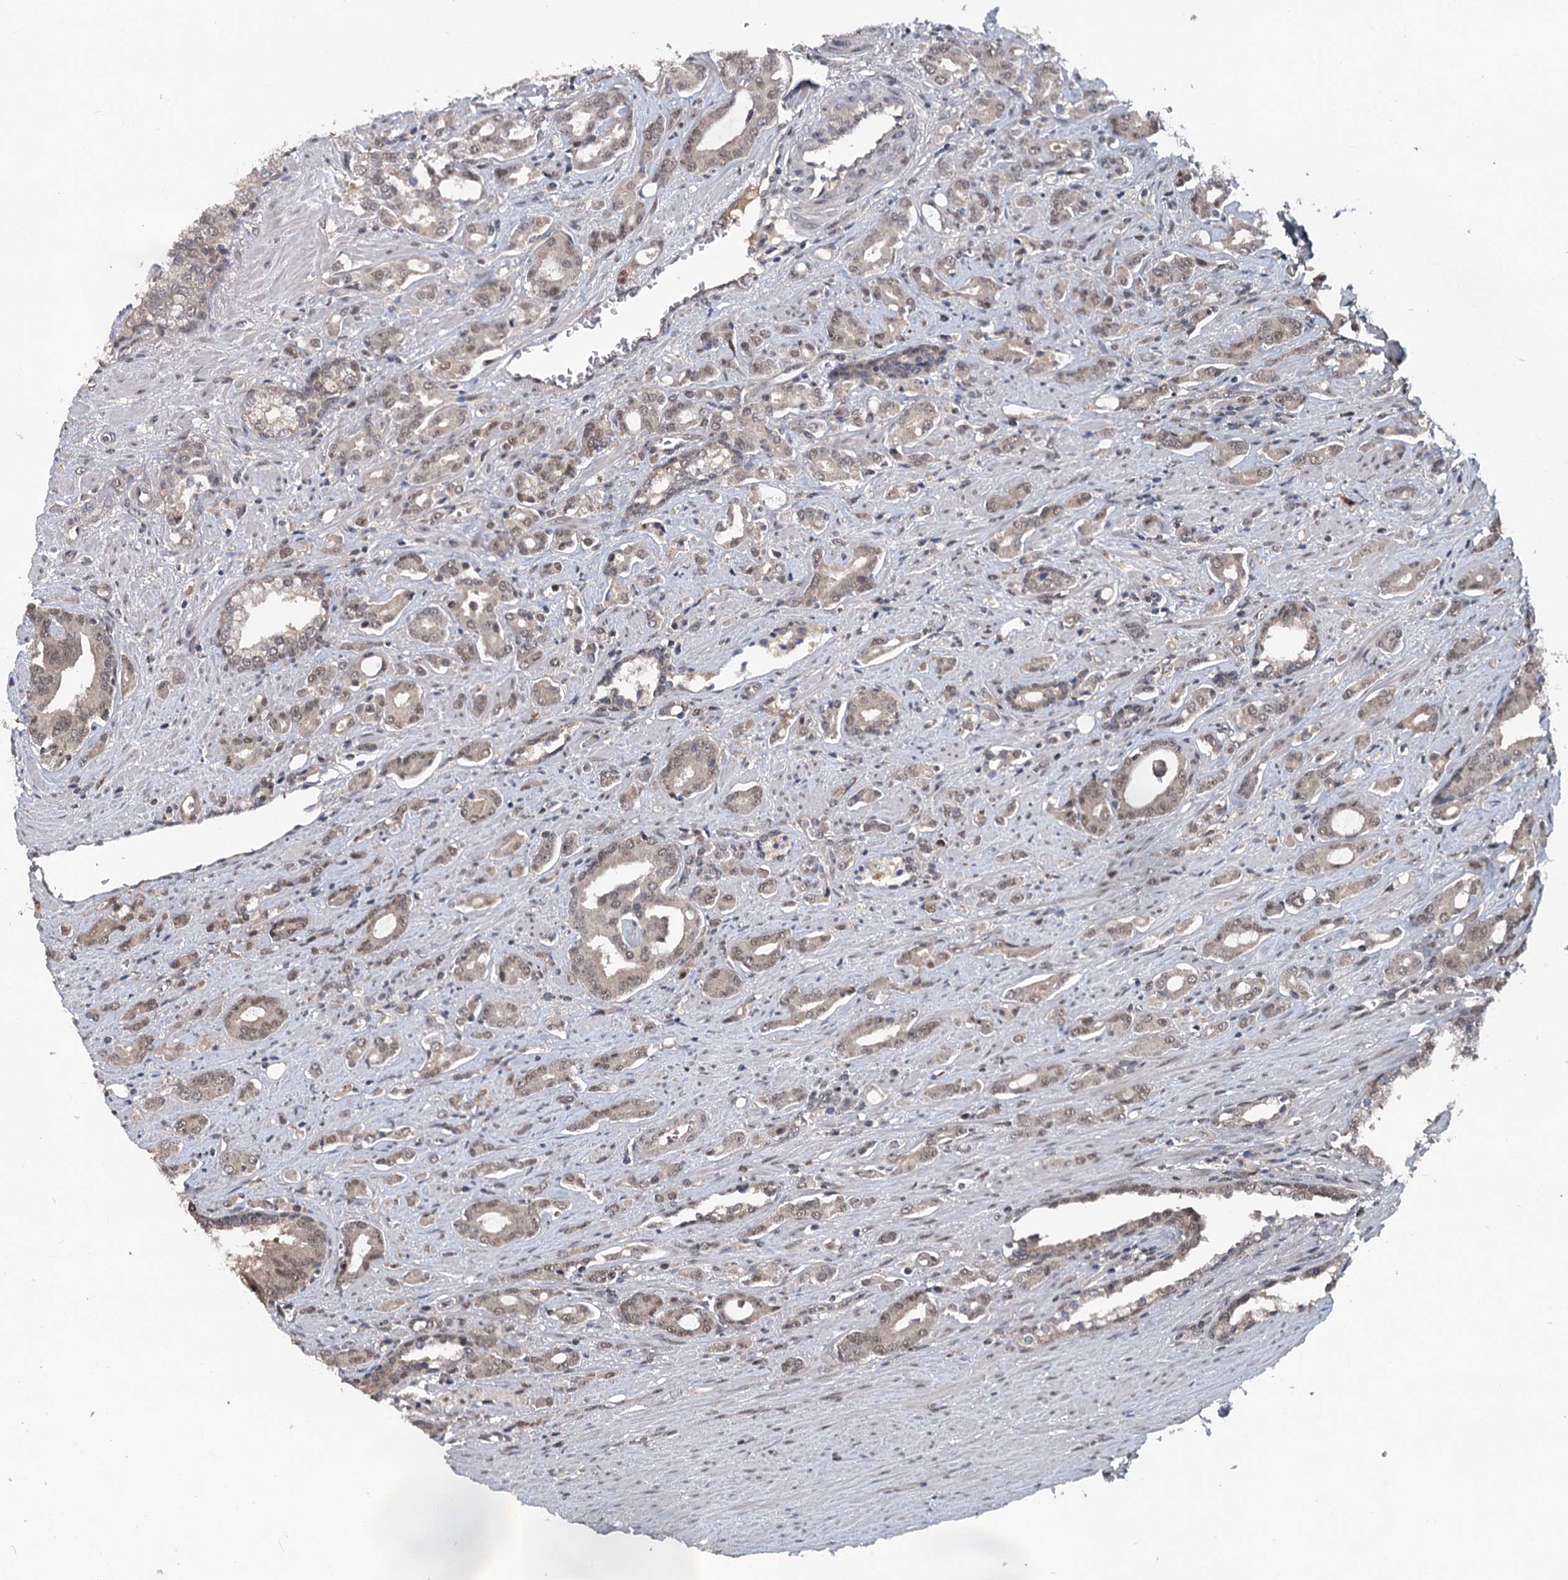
{"staining": {"intensity": "weak", "quantity": ">75%", "location": "nuclear"}, "tissue": "prostate cancer", "cell_type": "Tumor cells", "image_type": "cancer", "snomed": [{"axis": "morphology", "description": "Adenocarcinoma, High grade"}, {"axis": "topography", "description": "Prostate"}], "caption": "Tumor cells demonstrate low levels of weak nuclear positivity in about >75% of cells in human prostate cancer.", "gene": "MYG1", "patient": {"sex": "male", "age": 72}}